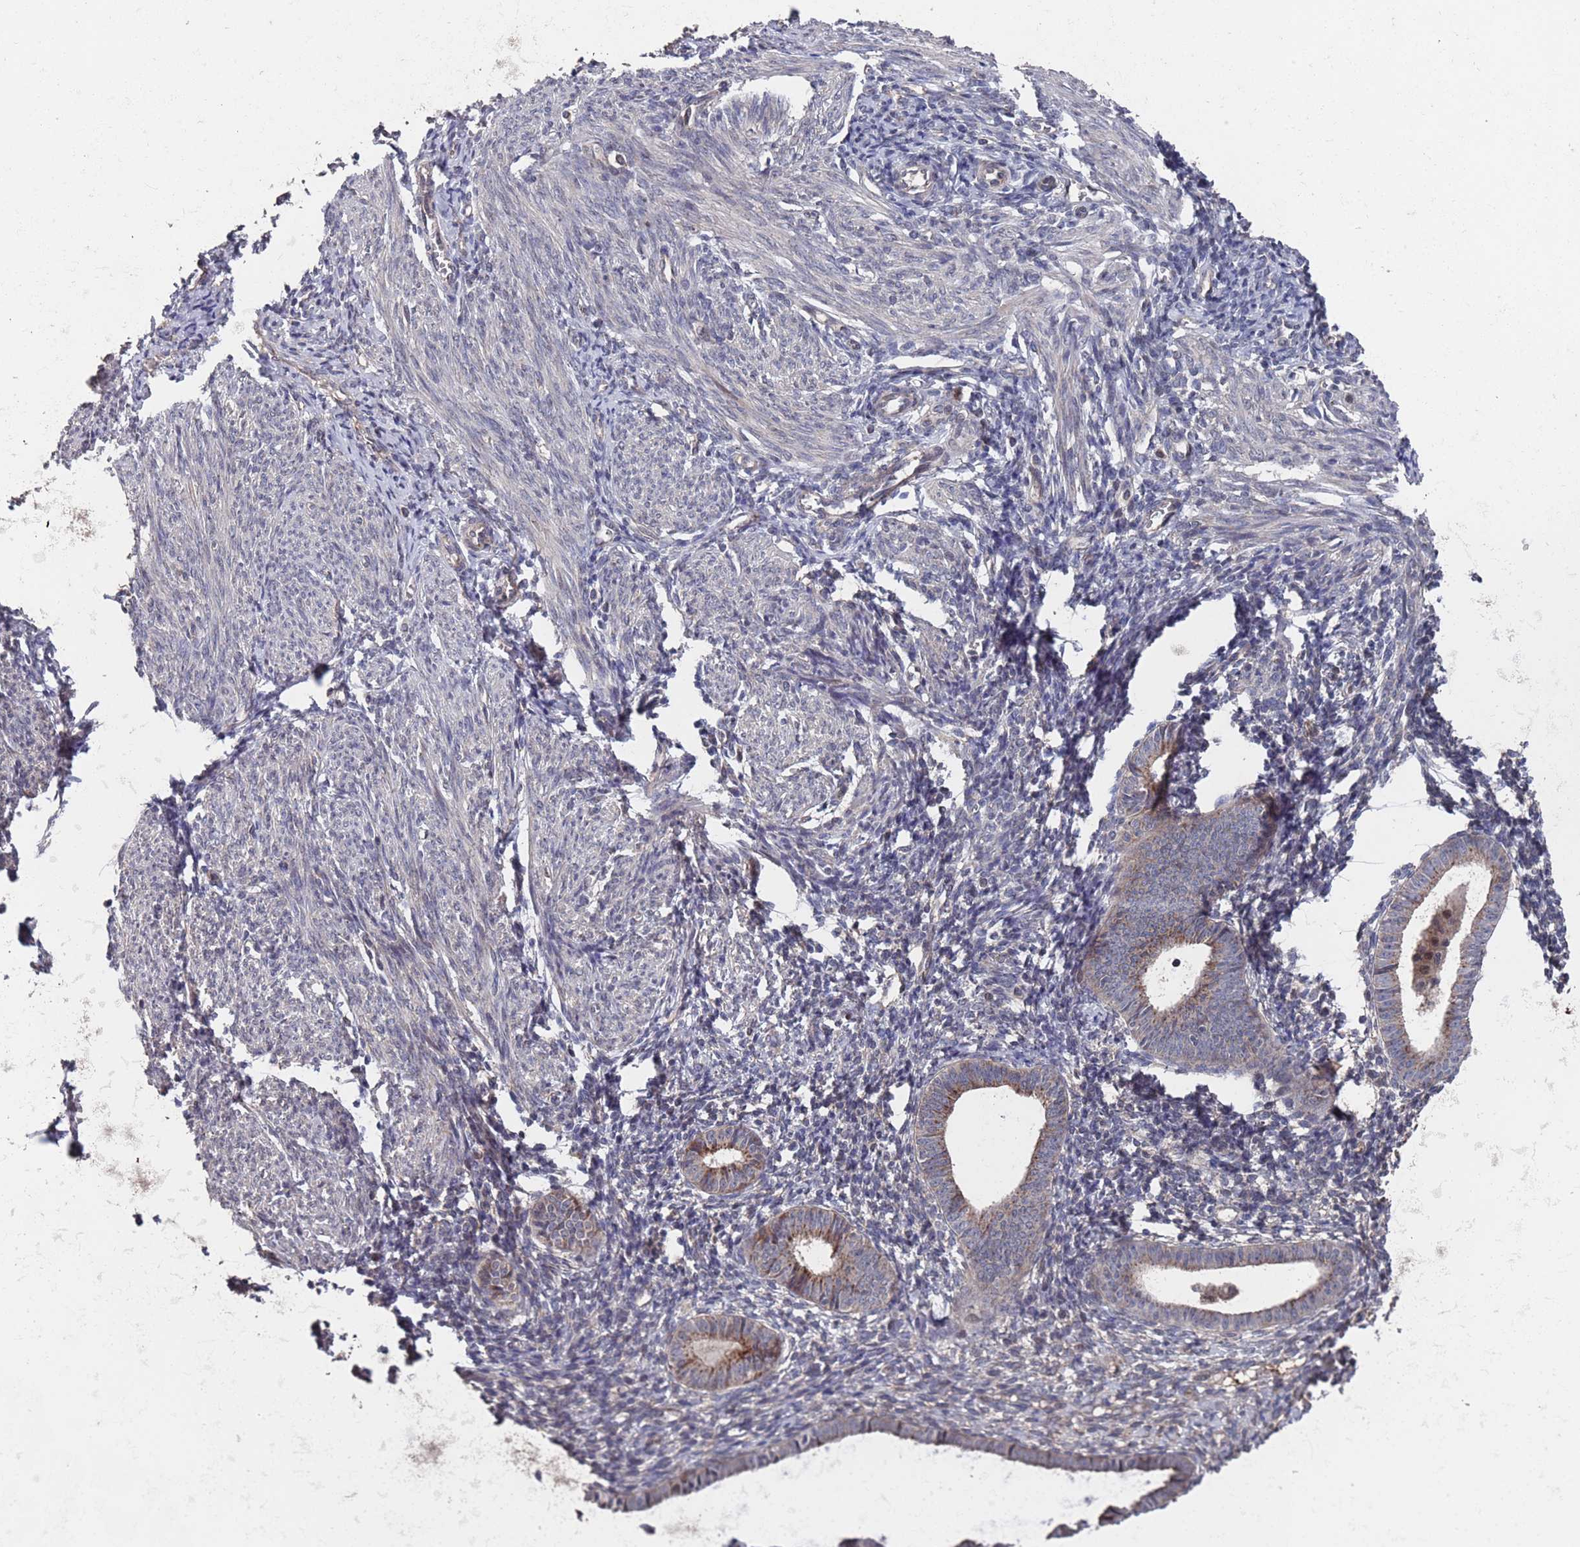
{"staining": {"intensity": "weak", "quantity": ">75%", "location": "cytoplasmic/membranous"}, "tissue": "endometrium", "cell_type": "Cells in endometrial stroma", "image_type": "normal", "snomed": [{"axis": "morphology", "description": "Normal tissue, NOS"}, {"axis": "morphology", "description": "Adenocarcinoma, NOS"}, {"axis": "topography", "description": "Endometrium"}], "caption": "Brown immunohistochemical staining in unremarkable human endometrium exhibits weak cytoplasmic/membranous staining in approximately >75% of cells in endometrial stroma.", "gene": "UNC45A", "patient": {"sex": "female", "age": 57}}